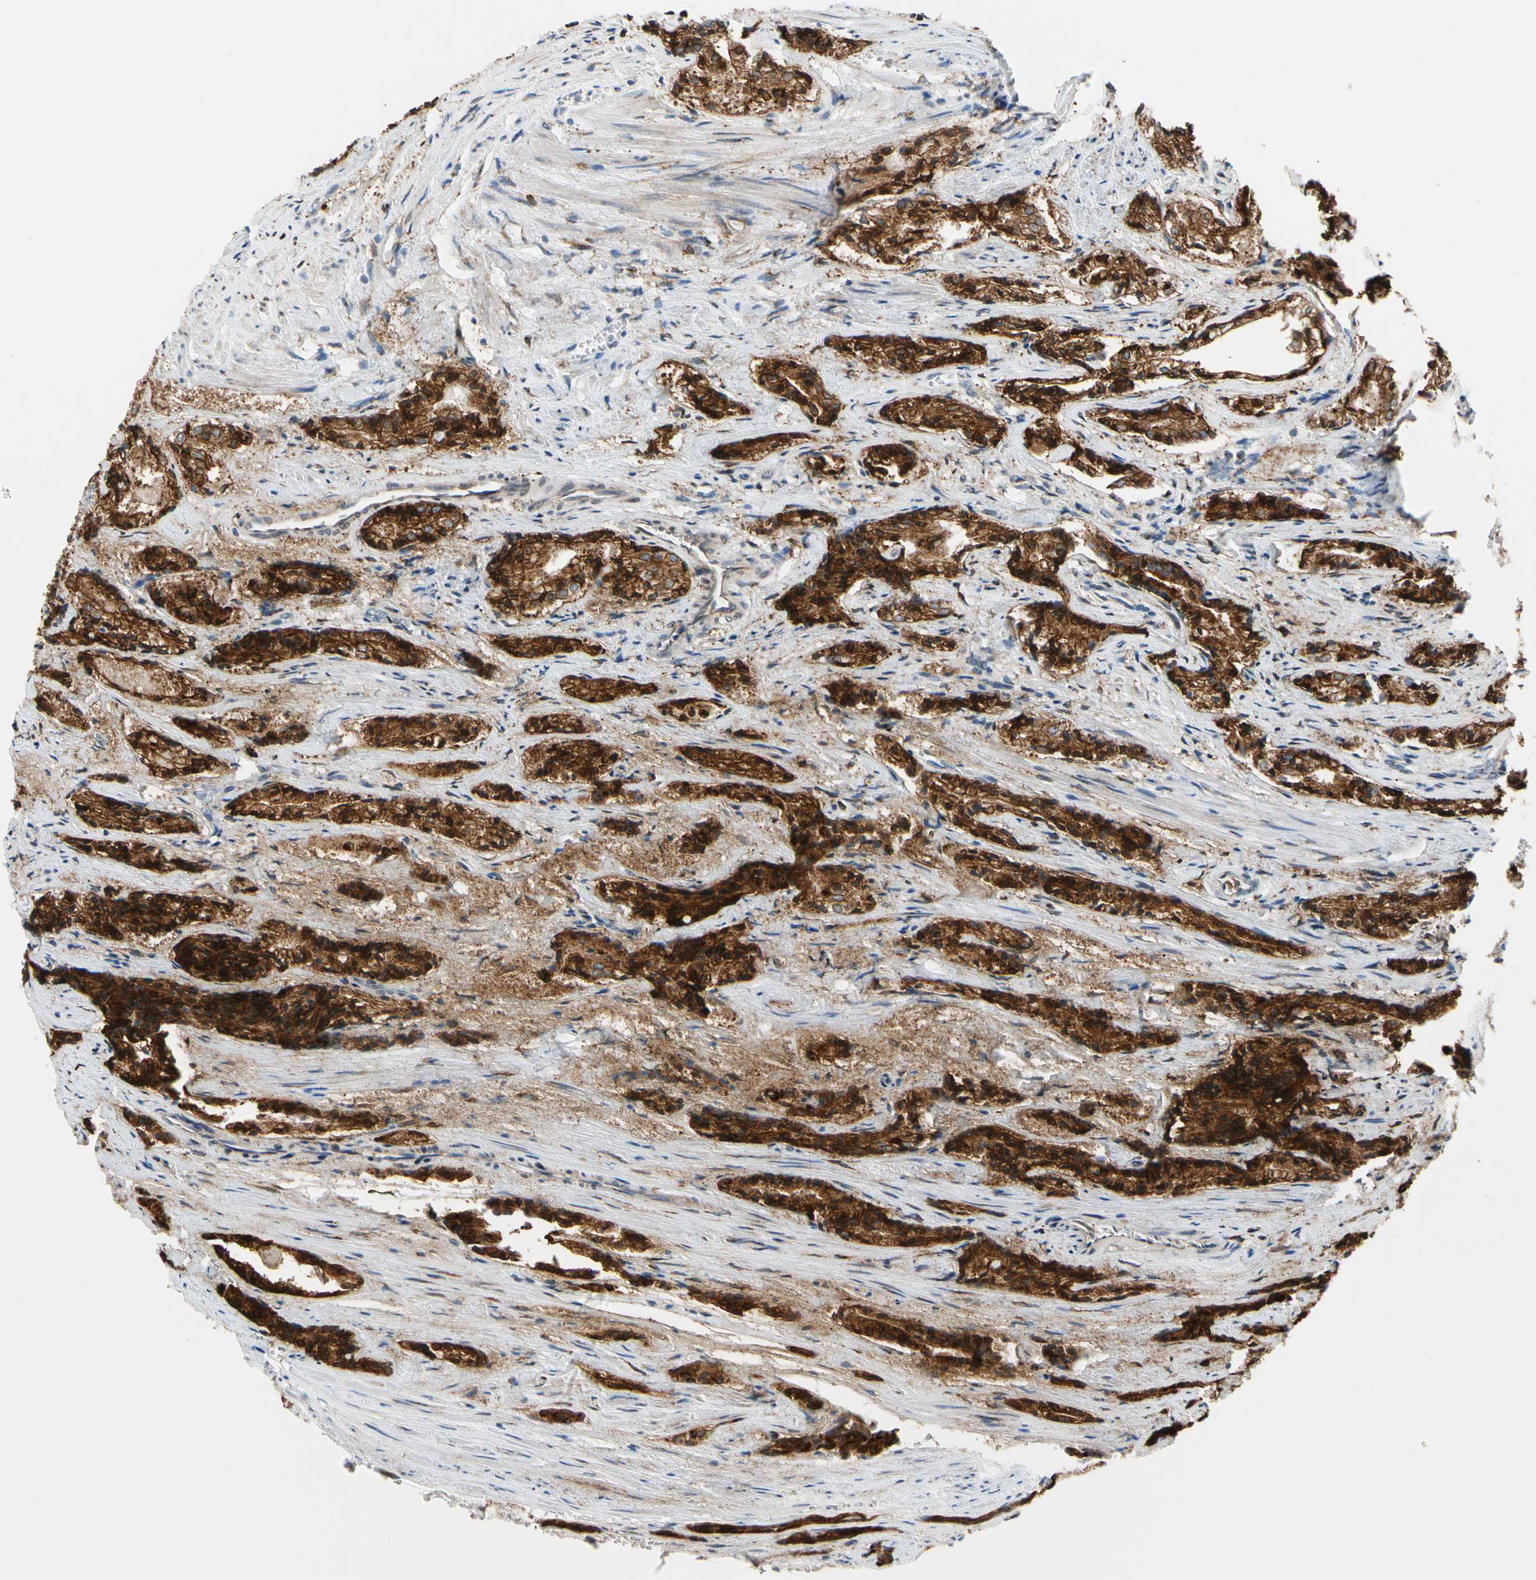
{"staining": {"intensity": "strong", "quantity": ">75%", "location": "cytoplasmic/membranous"}, "tissue": "prostate cancer", "cell_type": "Tumor cells", "image_type": "cancer", "snomed": [{"axis": "morphology", "description": "Adenocarcinoma, Low grade"}, {"axis": "topography", "description": "Prostate"}], "caption": "Prostate cancer (low-grade adenocarcinoma) stained with a brown dye exhibits strong cytoplasmic/membranous positive staining in approximately >75% of tumor cells.", "gene": "NUCB1", "patient": {"sex": "male", "age": 60}}